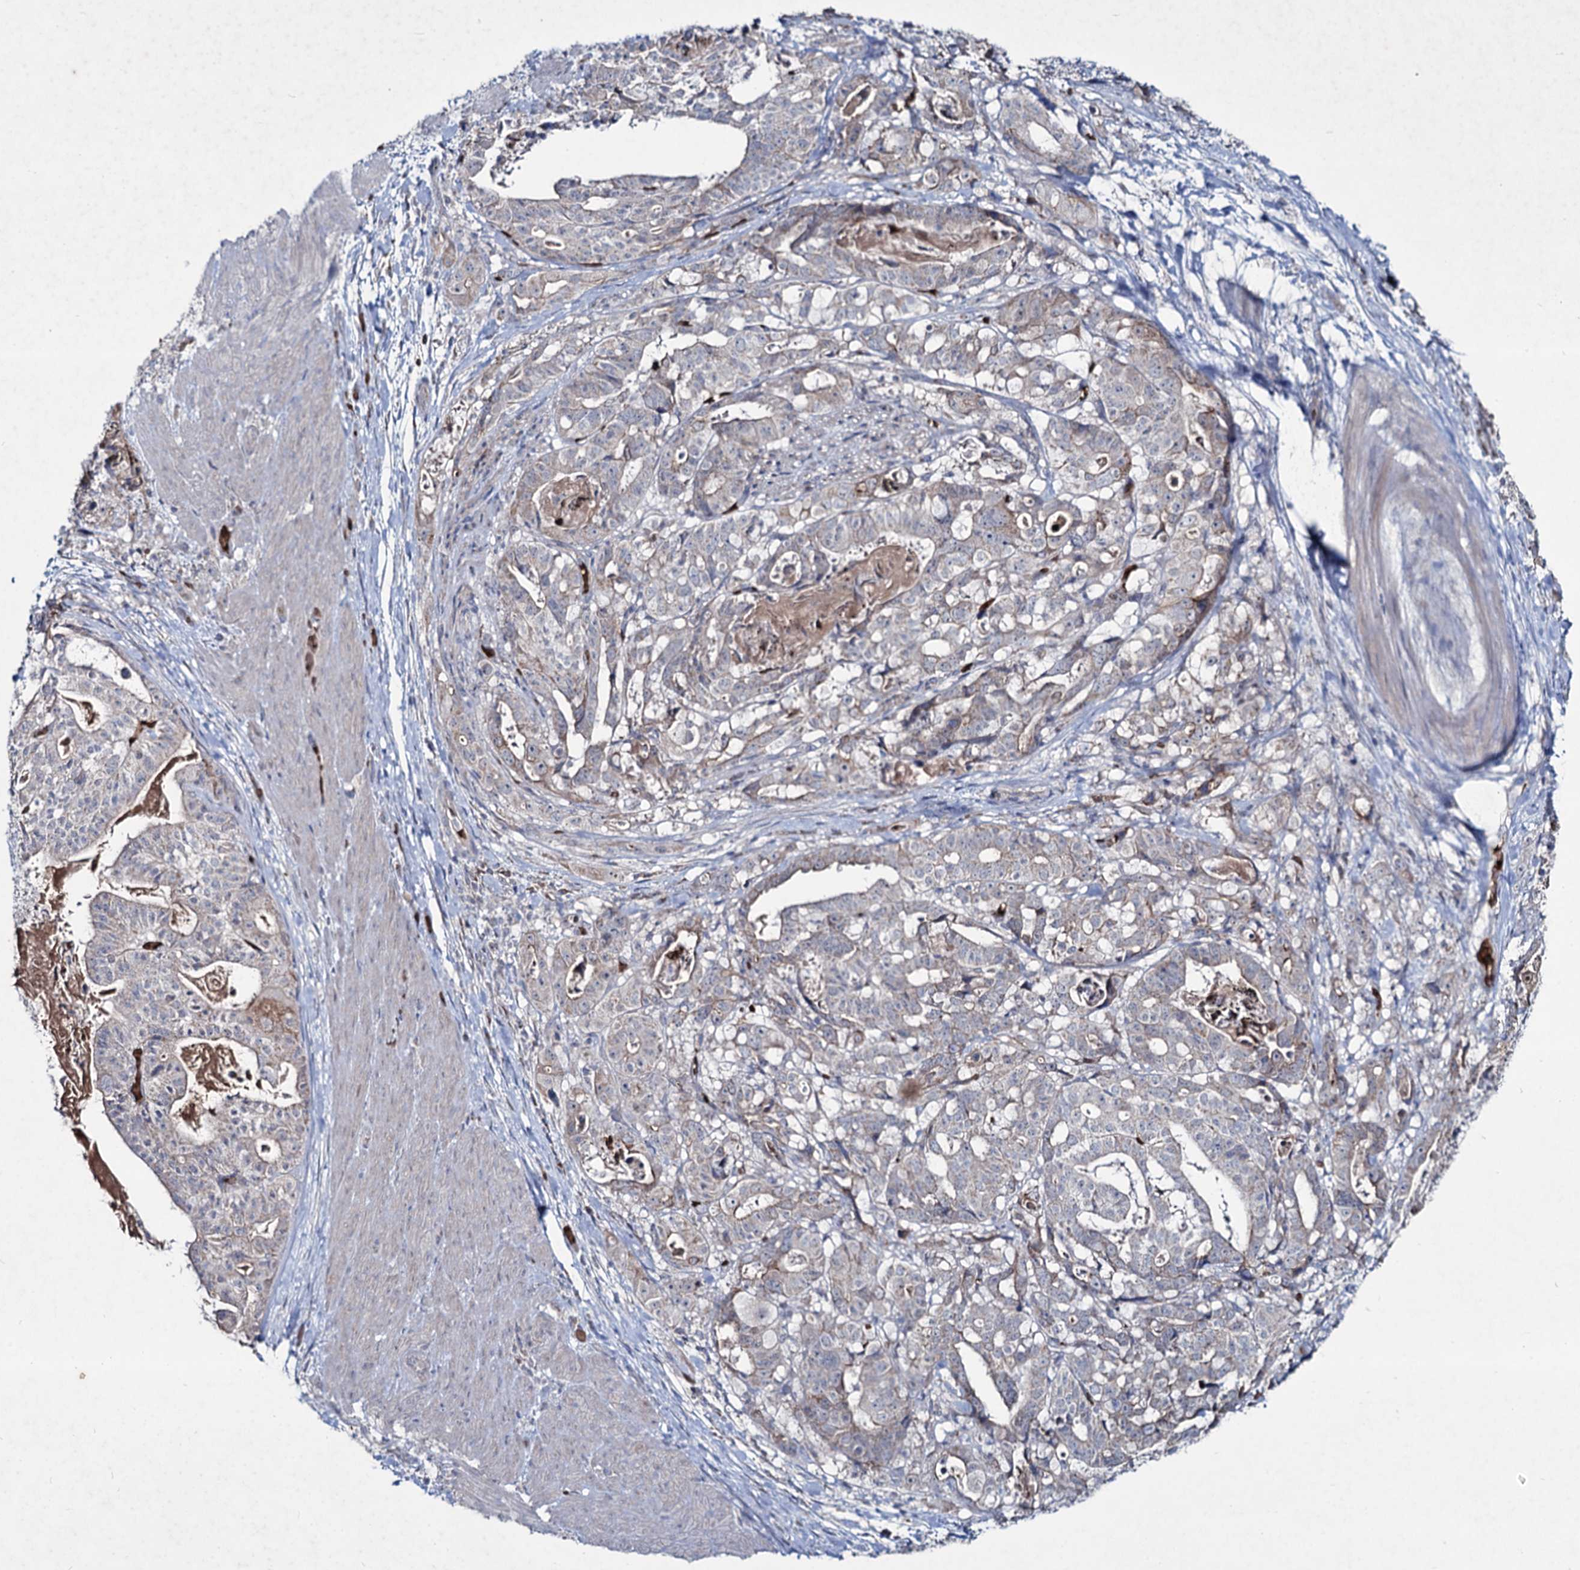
{"staining": {"intensity": "weak", "quantity": "<25%", "location": "cytoplasmic/membranous"}, "tissue": "stomach cancer", "cell_type": "Tumor cells", "image_type": "cancer", "snomed": [{"axis": "morphology", "description": "Adenocarcinoma, NOS"}, {"axis": "topography", "description": "Stomach"}], "caption": "The IHC photomicrograph has no significant positivity in tumor cells of stomach cancer (adenocarcinoma) tissue.", "gene": "RNF6", "patient": {"sex": "male", "age": 48}}